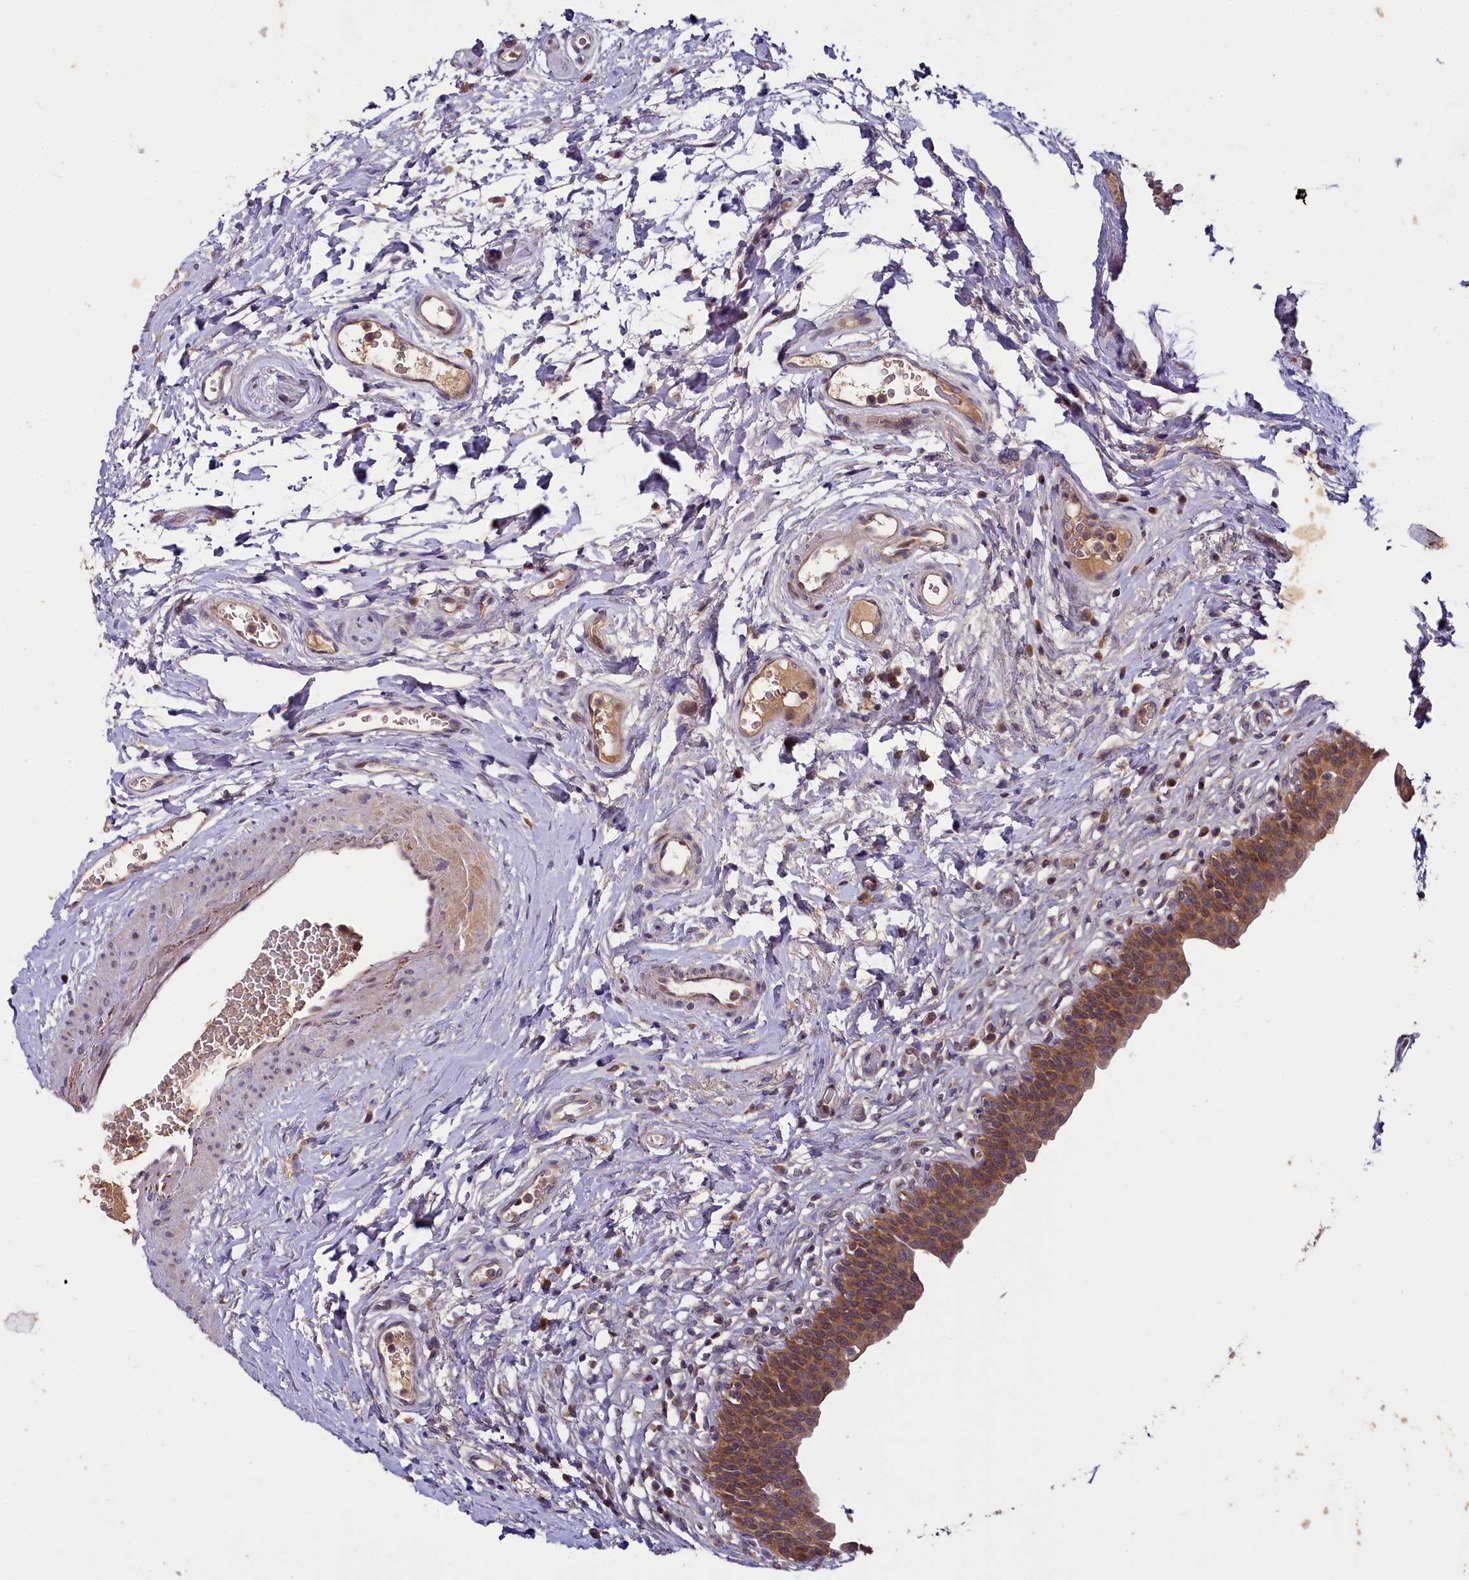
{"staining": {"intensity": "strong", "quantity": ">75%", "location": "cytoplasmic/membranous"}, "tissue": "urinary bladder", "cell_type": "Urothelial cells", "image_type": "normal", "snomed": [{"axis": "morphology", "description": "Normal tissue, NOS"}, {"axis": "topography", "description": "Urinary bladder"}], "caption": "Protein expression analysis of unremarkable urinary bladder shows strong cytoplasmic/membranous expression in about >75% of urothelial cells.", "gene": "TMEM39A", "patient": {"sex": "male", "age": 83}}